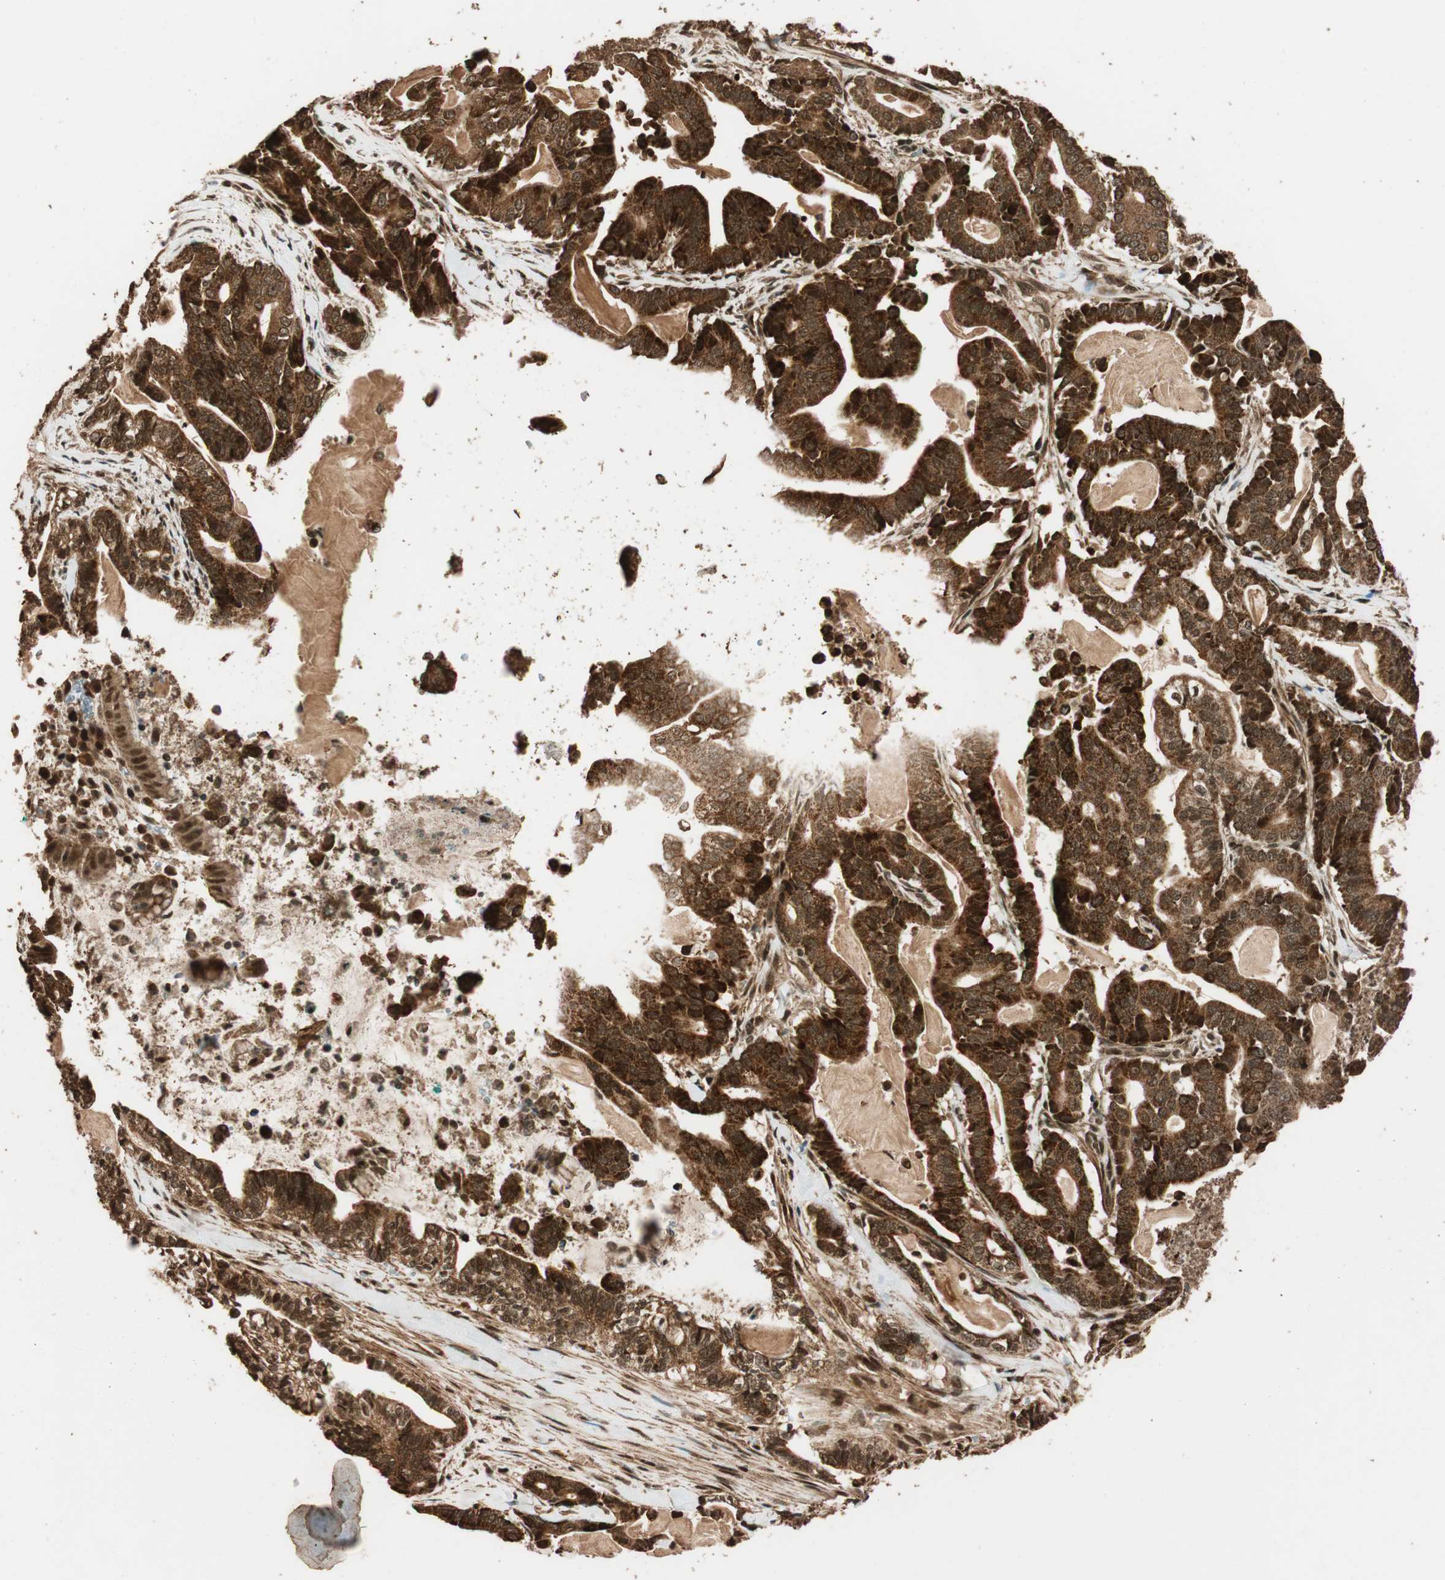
{"staining": {"intensity": "strong", "quantity": ">75%", "location": "cytoplasmic/membranous"}, "tissue": "pancreatic cancer", "cell_type": "Tumor cells", "image_type": "cancer", "snomed": [{"axis": "morphology", "description": "Adenocarcinoma, NOS"}, {"axis": "topography", "description": "Pancreas"}], "caption": "About >75% of tumor cells in human adenocarcinoma (pancreatic) reveal strong cytoplasmic/membranous protein expression as visualized by brown immunohistochemical staining.", "gene": "ALKBH5", "patient": {"sex": "male", "age": 63}}